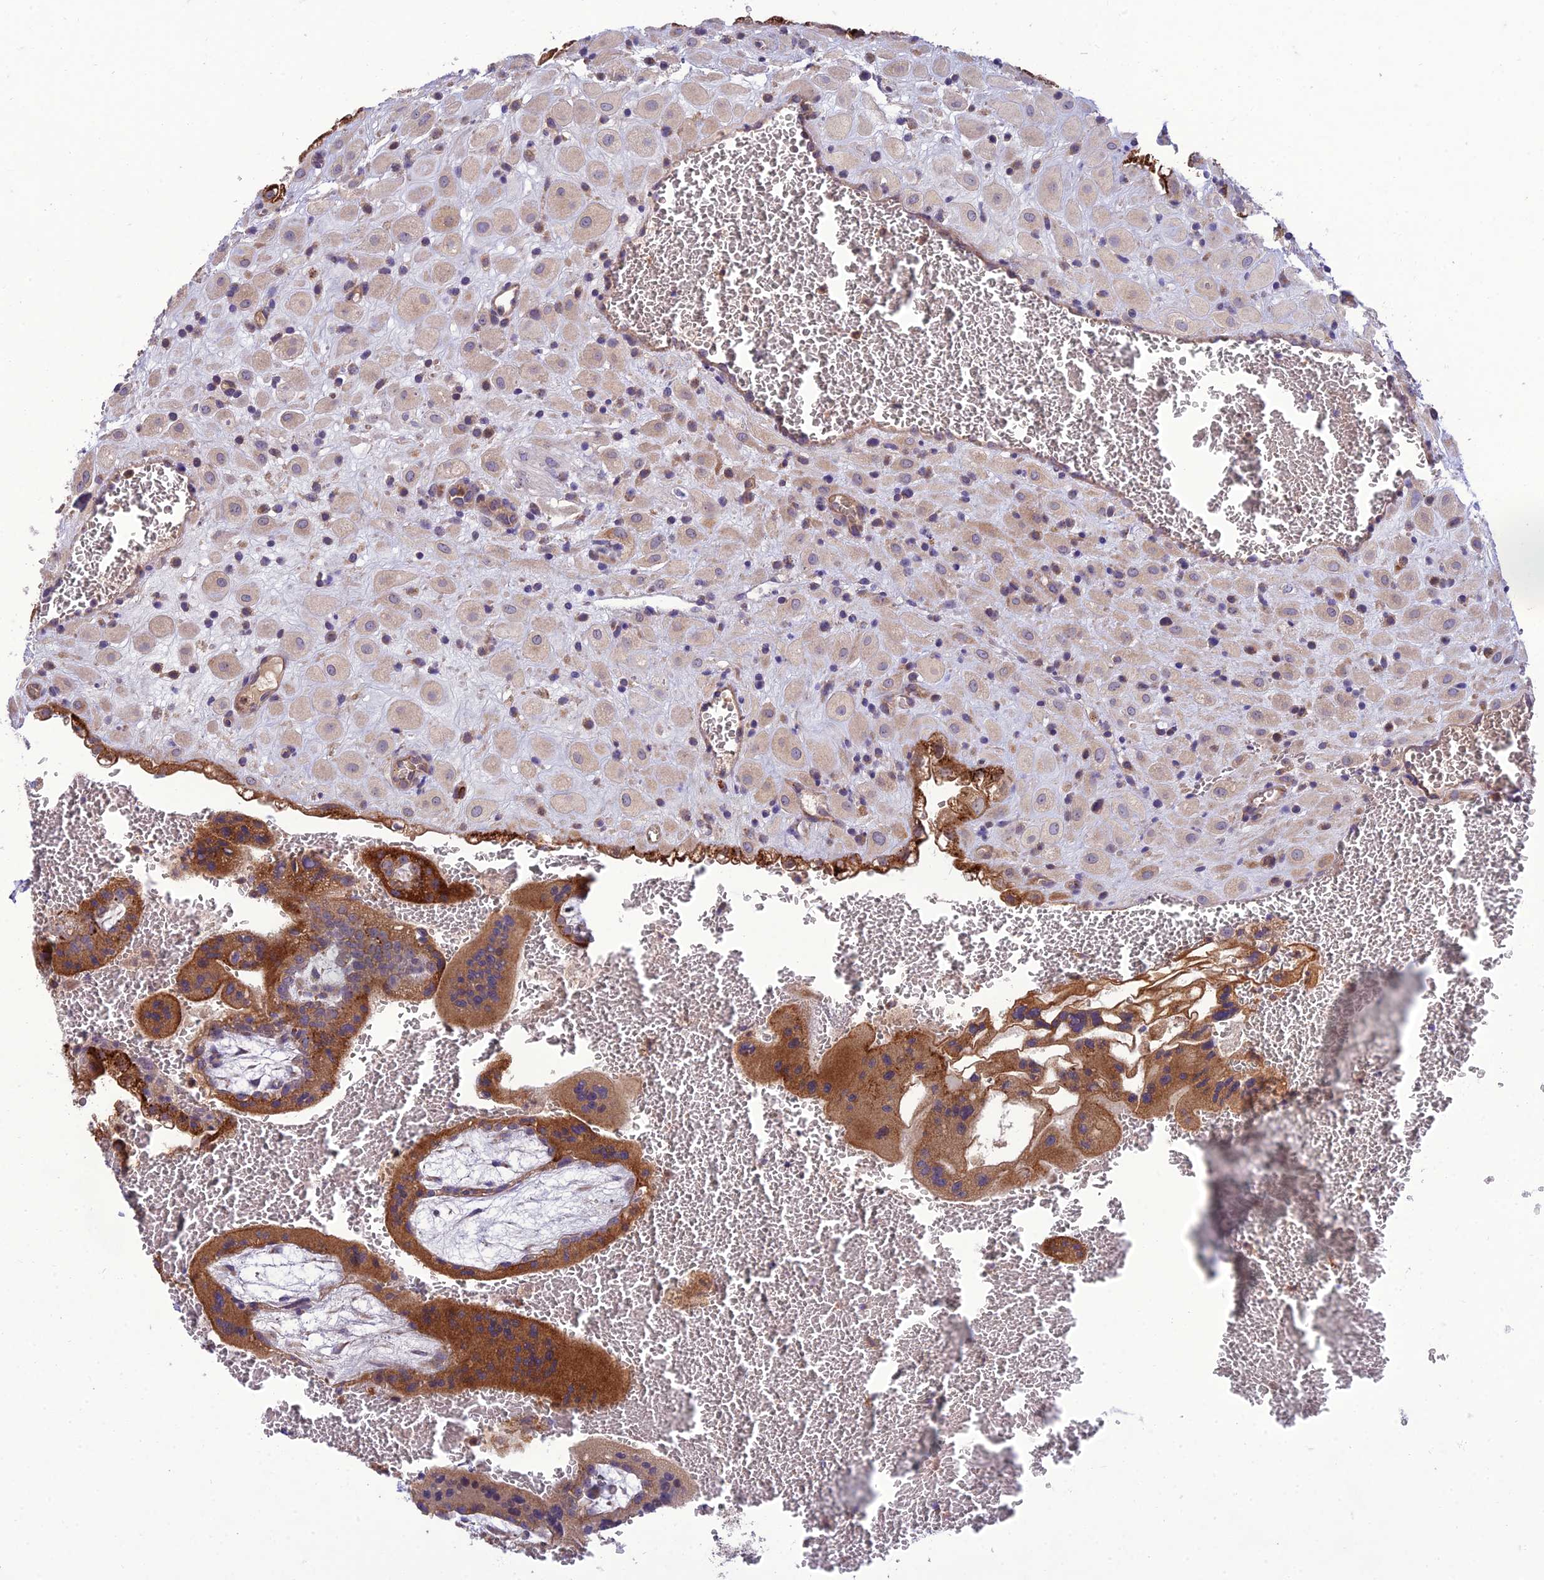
{"staining": {"intensity": "weak", "quantity": "<25%", "location": "cytoplasmic/membranous"}, "tissue": "placenta", "cell_type": "Decidual cells", "image_type": "normal", "snomed": [{"axis": "morphology", "description": "Normal tissue, NOS"}, {"axis": "topography", "description": "Placenta"}], "caption": "Immunohistochemical staining of unremarkable placenta shows no significant expression in decidual cells.", "gene": "IRAK3", "patient": {"sex": "female", "age": 35}}